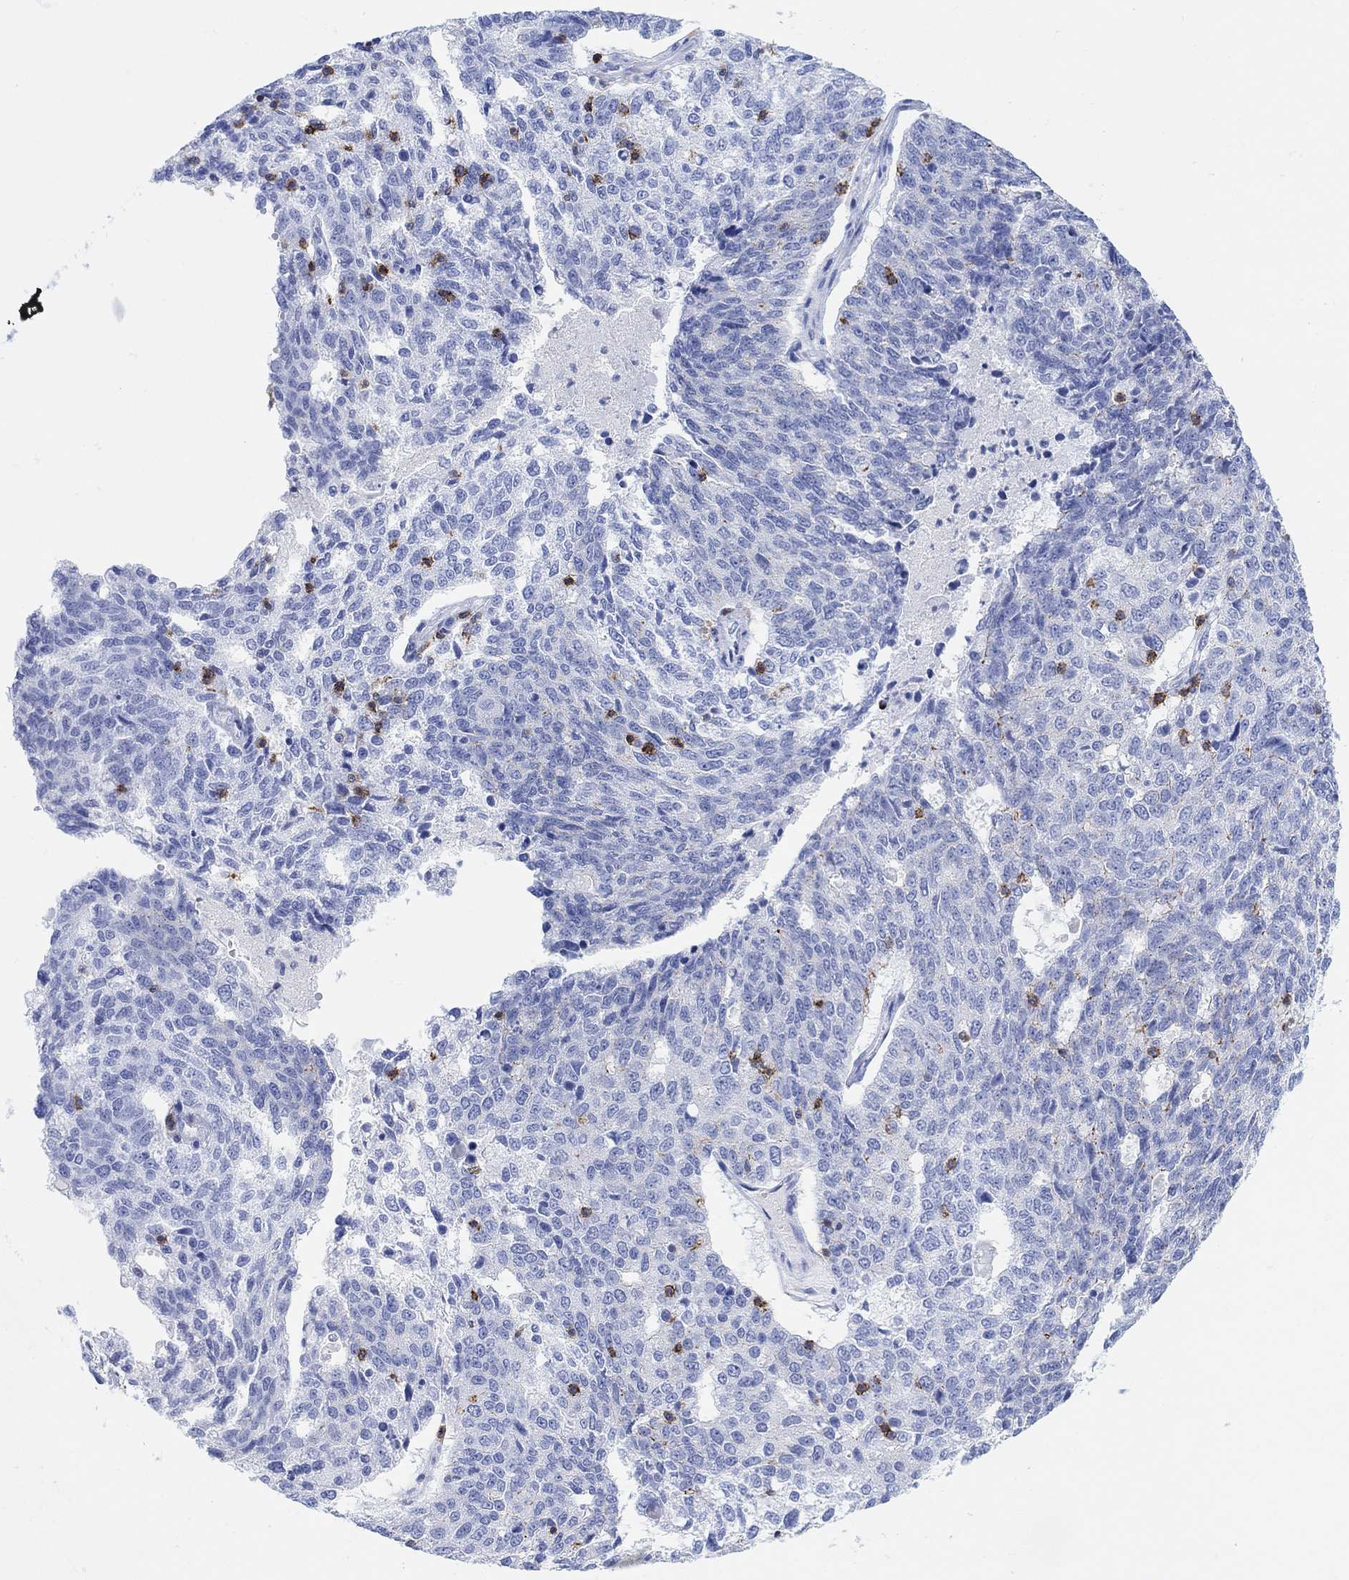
{"staining": {"intensity": "negative", "quantity": "none", "location": "none"}, "tissue": "ovarian cancer", "cell_type": "Tumor cells", "image_type": "cancer", "snomed": [{"axis": "morphology", "description": "Cystadenocarcinoma, serous, NOS"}, {"axis": "topography", "description": "Ovary"}], "caption": "This is an immunohistochemistry (IHC) histopathology image of human ovarian serous cystadenocarcinoma. There is no expression in tumor cells.", "gene": "GPR65", "patient": {"sex": "female", "age": 71}}